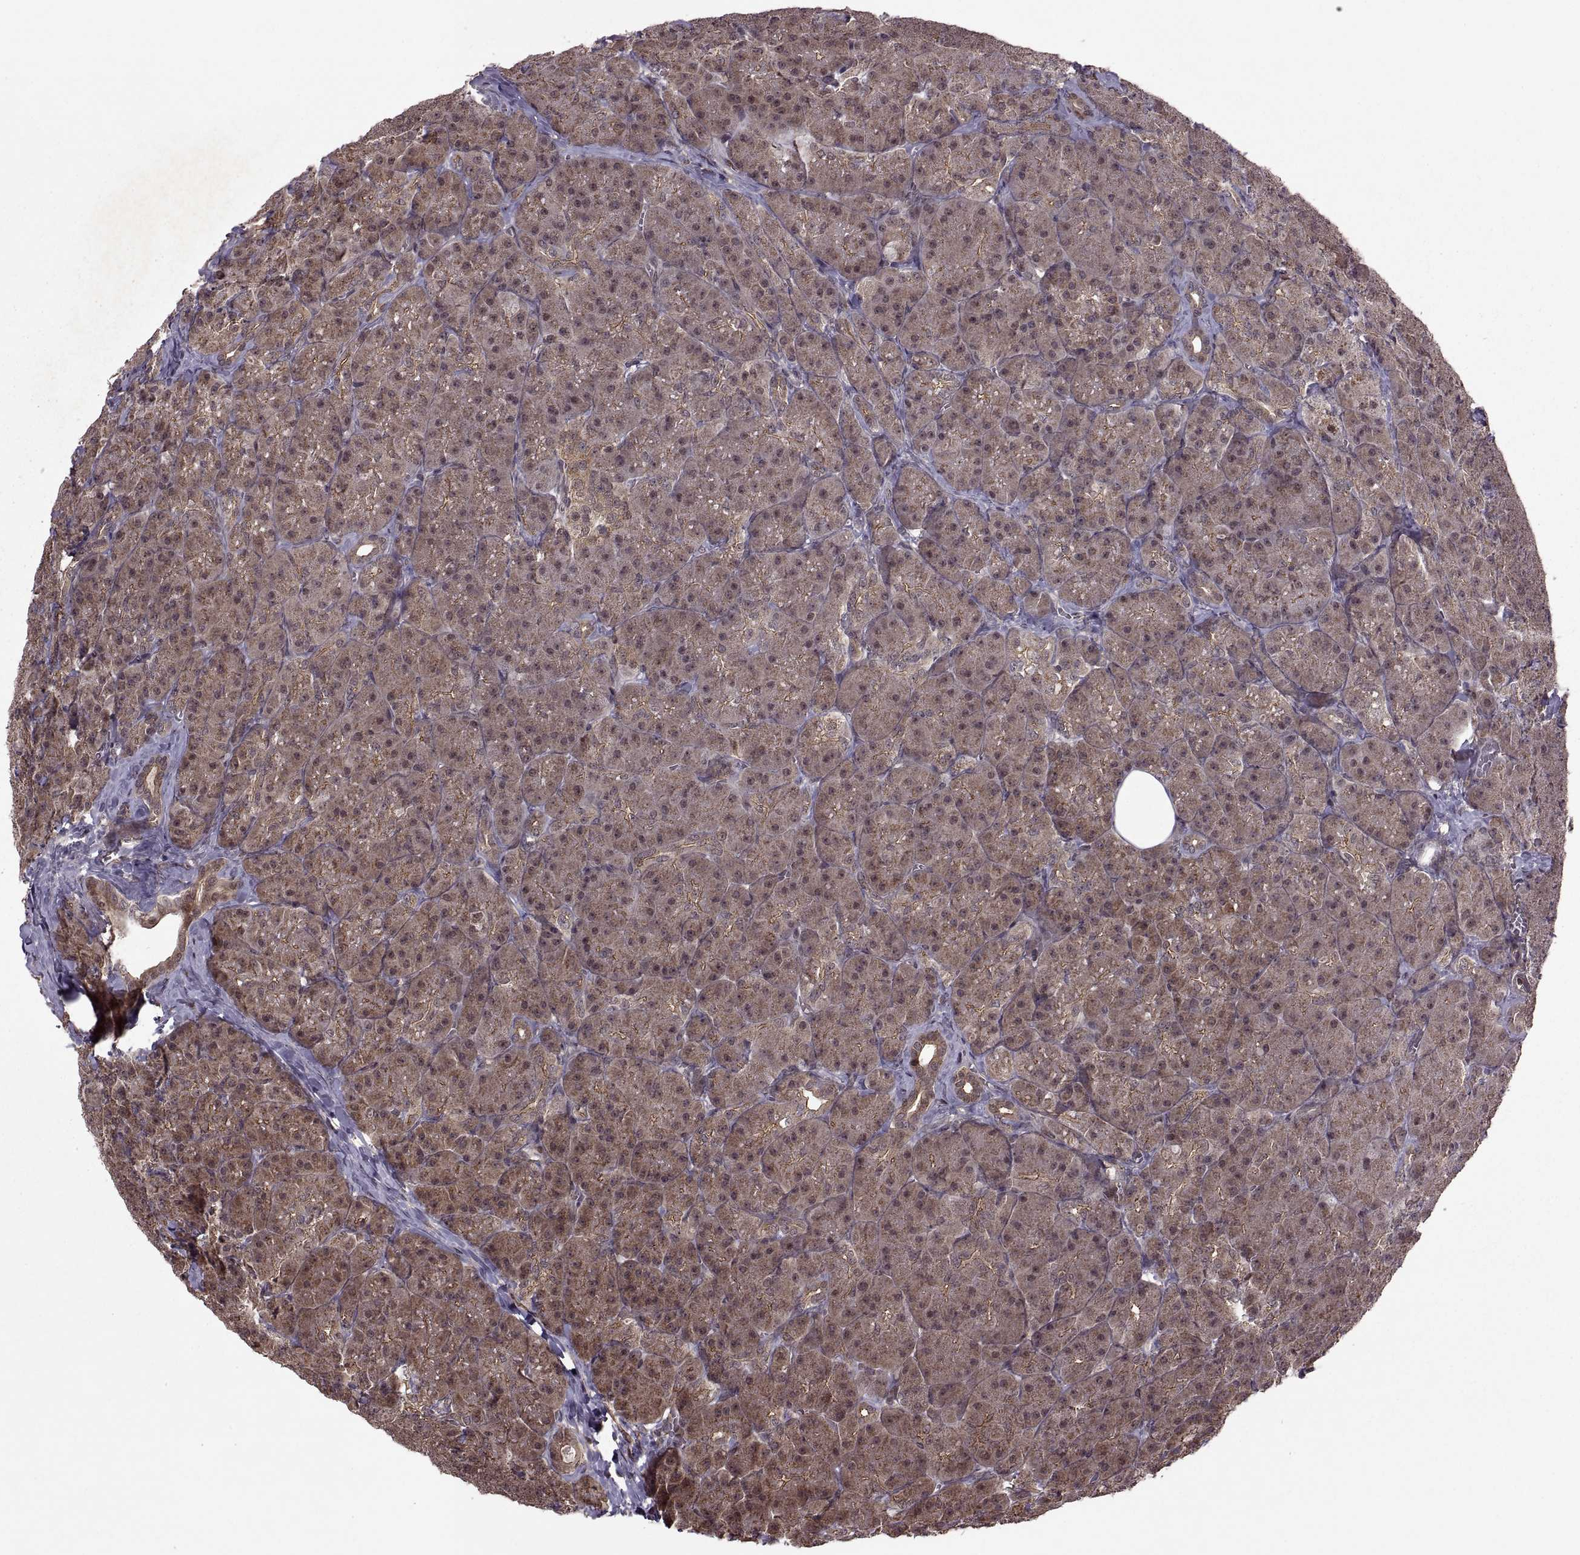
{"staining": {"intensity": "moderate", "quantity": ">75%", "location": "cytoplasmic/membranous"}, "tissue": "pancreas", "cell_type": "Exocrine glandular cells", "image_type": "normal", "snomed": [{"axis": "morphology", "description": "Normal tissue, NOS"}, {"axis": "topography", "description": "Pancreas"}], "caption": "DAB immunohistochemical staining of normal pancreas shows moderate cytoplasmic/membranous protein expression in about >75% of exocrine glandular cells.", "gene": "PTOV1", "patient": {"sex": "male", "age": 57}}